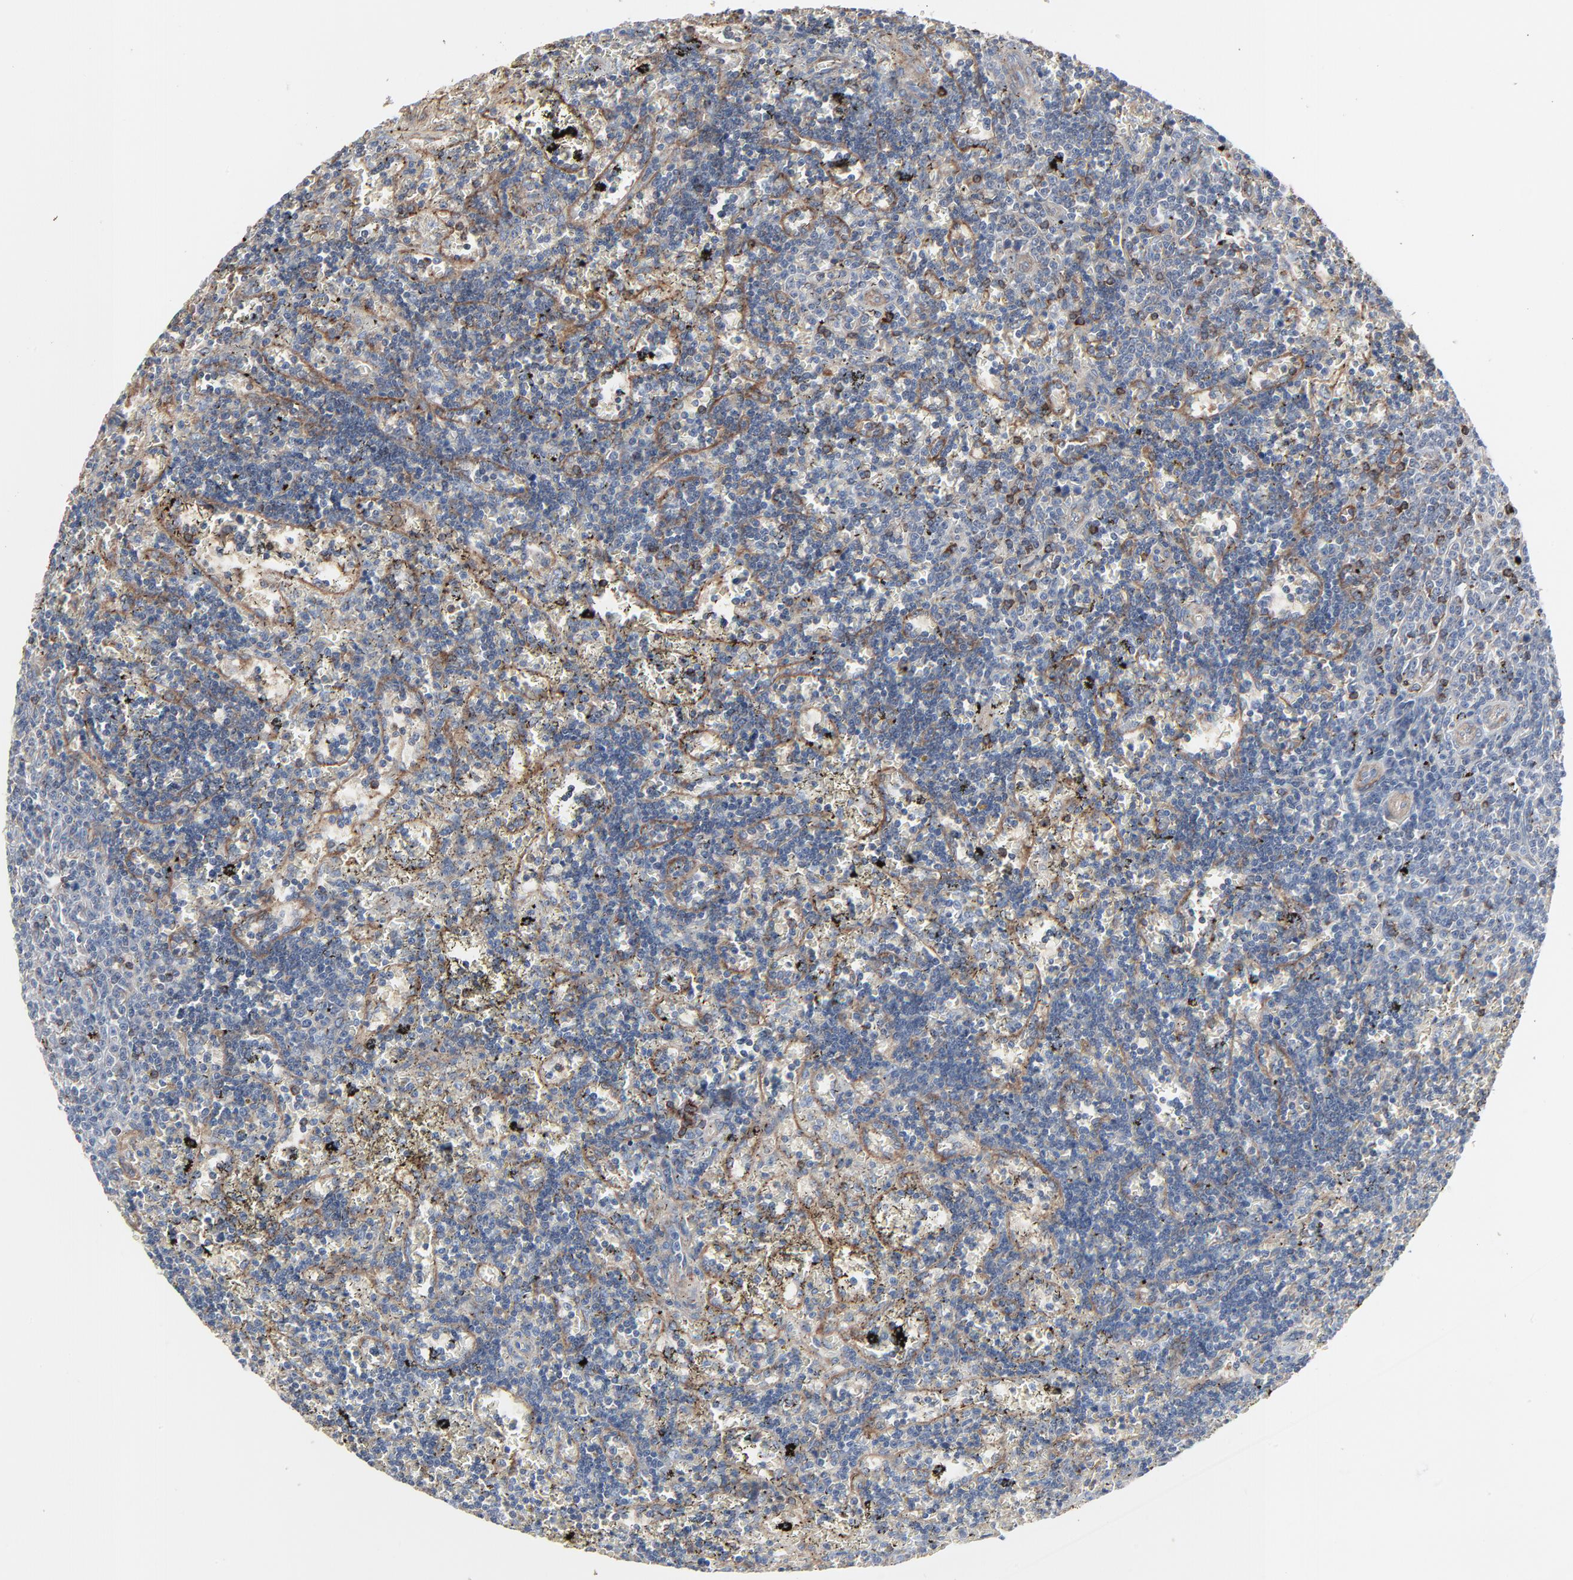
{"staining": {"intensity": "negative", "quantity": "none", "location": "none"}, "tissue": "lymphoma", "cell_type": "Tumor cells", "image_type": "cancer", "snomed": [{"axis": "morphology", "description": "Malignant lymphoma, non-Hodgkin's type, Low grade"}, {"axis": "topography", "description": "Spleen"}], "caption": "A high-resolution micrograph shows IHC staining of low-grade malignant lymphoma, non-Hodgkin's type, which displays no significant expression in tumor cells.", "gene": "OPTN", "patient": {"sex": "male", "age": 60}}